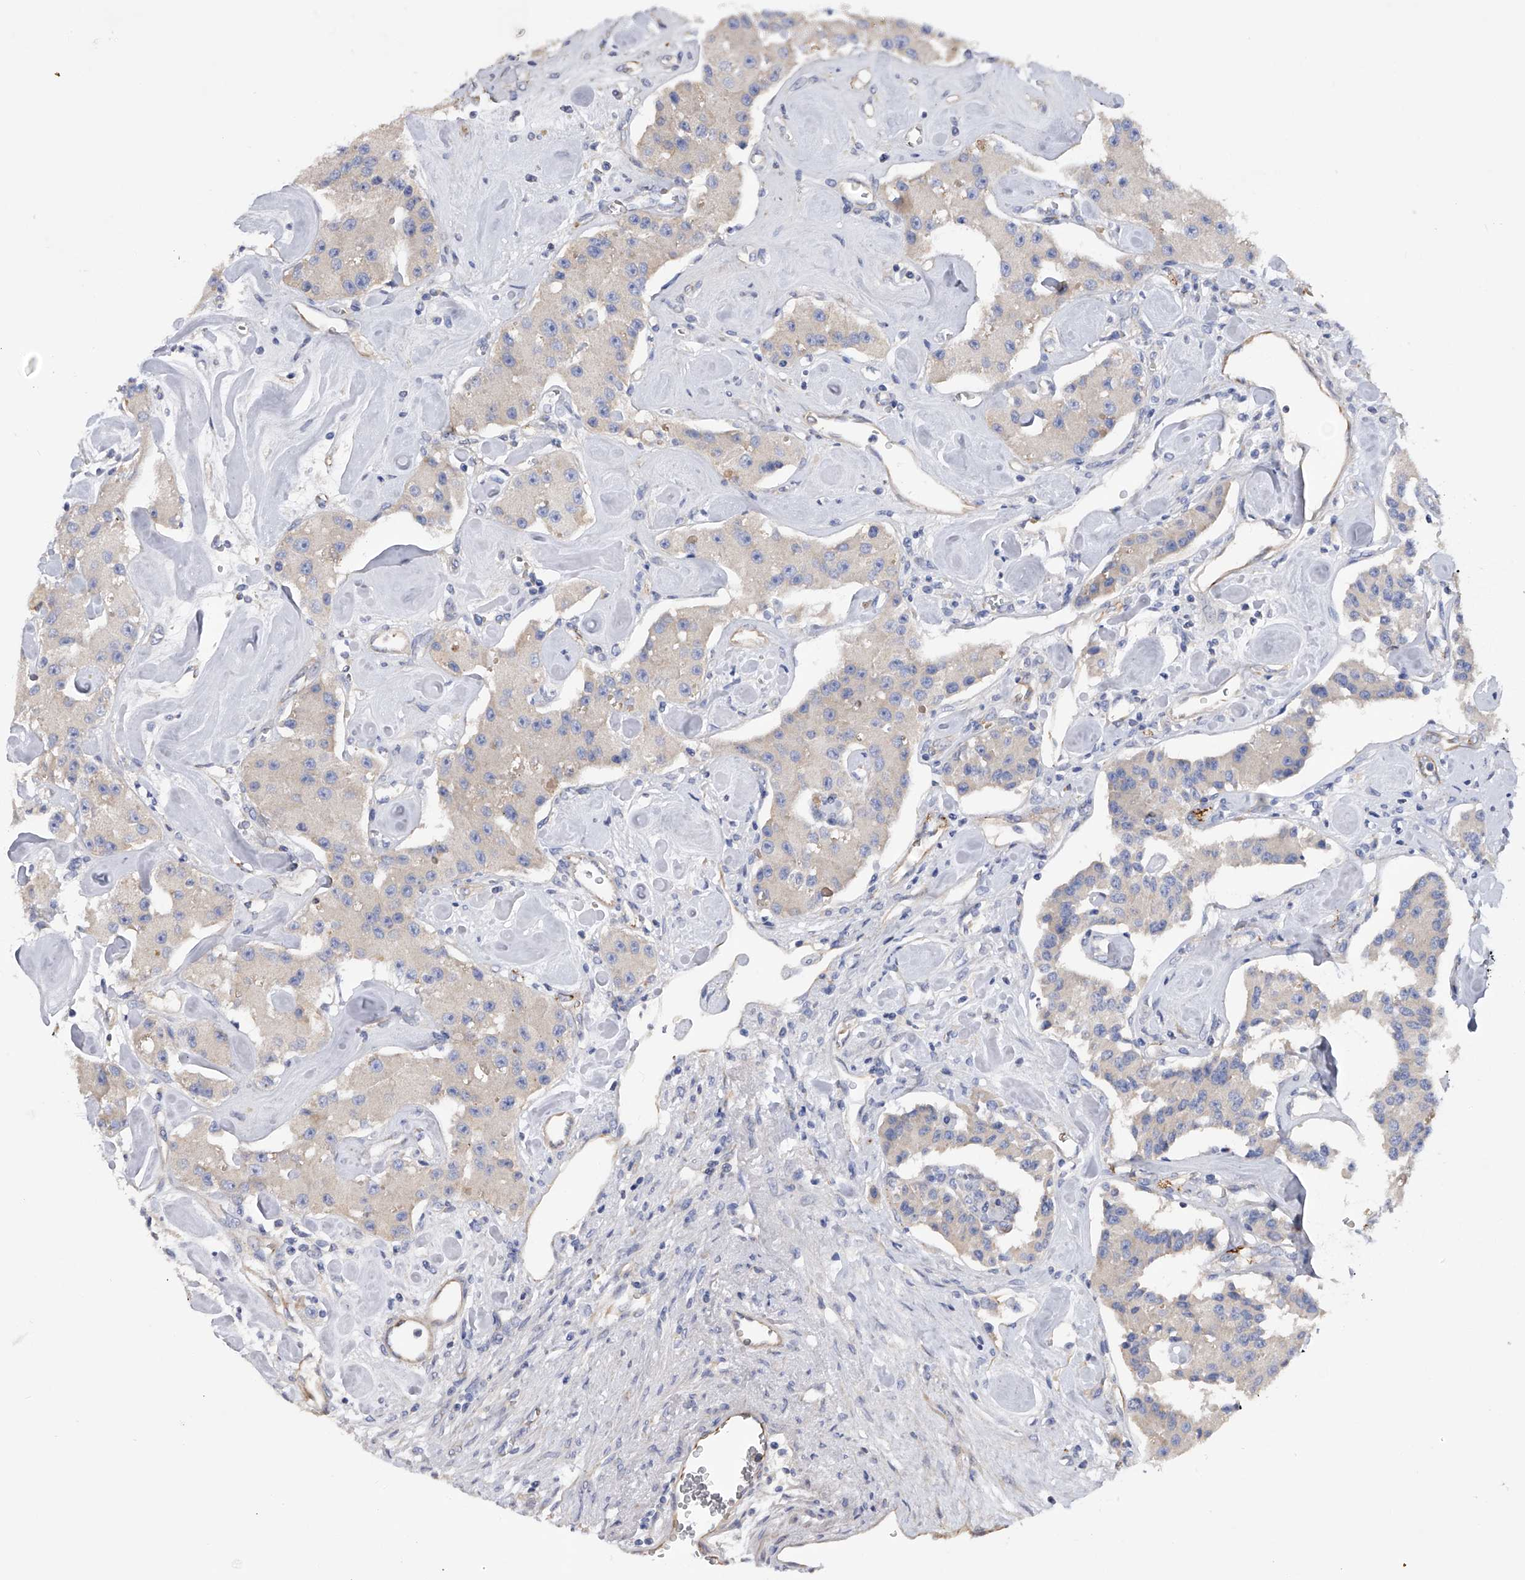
{"staining": {"intensity": "negative", "quantity": "none", "location": "none"}, "tissue": "carcinoid", "cell_type": "Tumor cells", "image_type": "cancer", "snomed": [{"axis": "morphology", "description": "Carcinoid, malignant, NOS"}, {"axis": "topography", "description": "Pancreas"}], "caption": "DAB immunohistochemical staining of human carcinoid (malignant) exhibits no significant positivity in tumor cells.", "gene": "RWDD2A", "patient": {"sex": "male", "age": 41}}